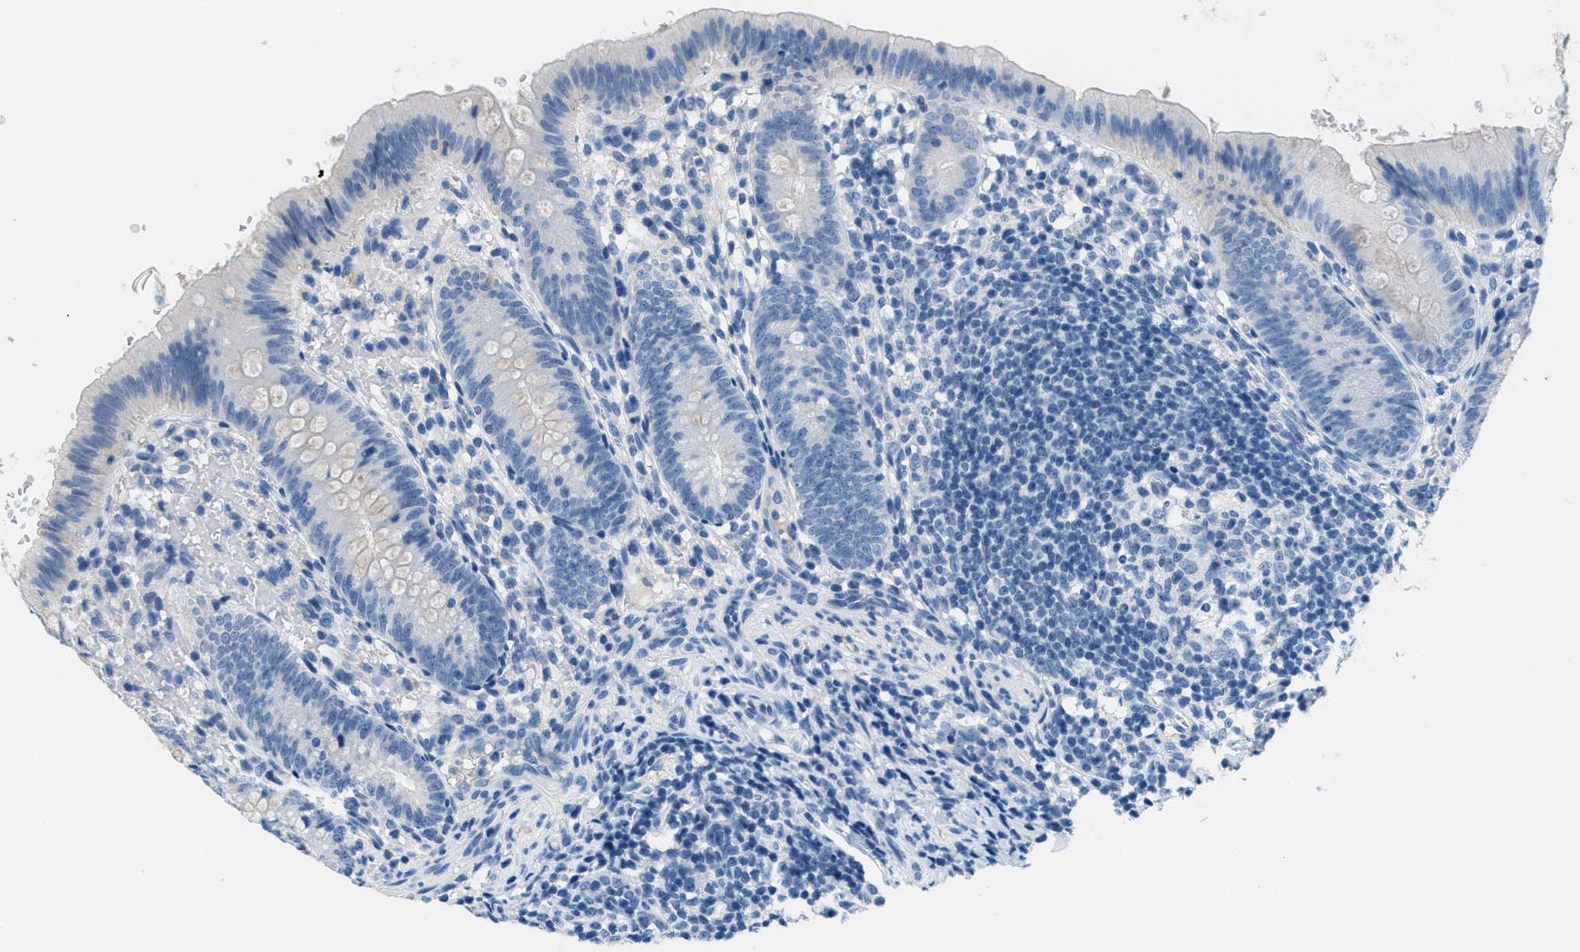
{"staining": {"intensity": "negative", "quantity": "none", "location": "none"}, "tissue": "appendix", "cell_type": "Glandular cells", "image_type": "normal", "snomed": [{"axis": "morphology", "description": "Normal tissue, NOS"}, {"axis": "topography", "description": "Appendix"}], "caption": "The photomicrograph demonstrates no staining of glandular cells in unremarkable appendix. (Stains: DAB immunohistochemistry (IHC) with hematoxylin counter stain, Microscopy: brightfield microscopy at high magnification).", "gene": "MGARP", "patient": {"sex": "male", "age": 1}}